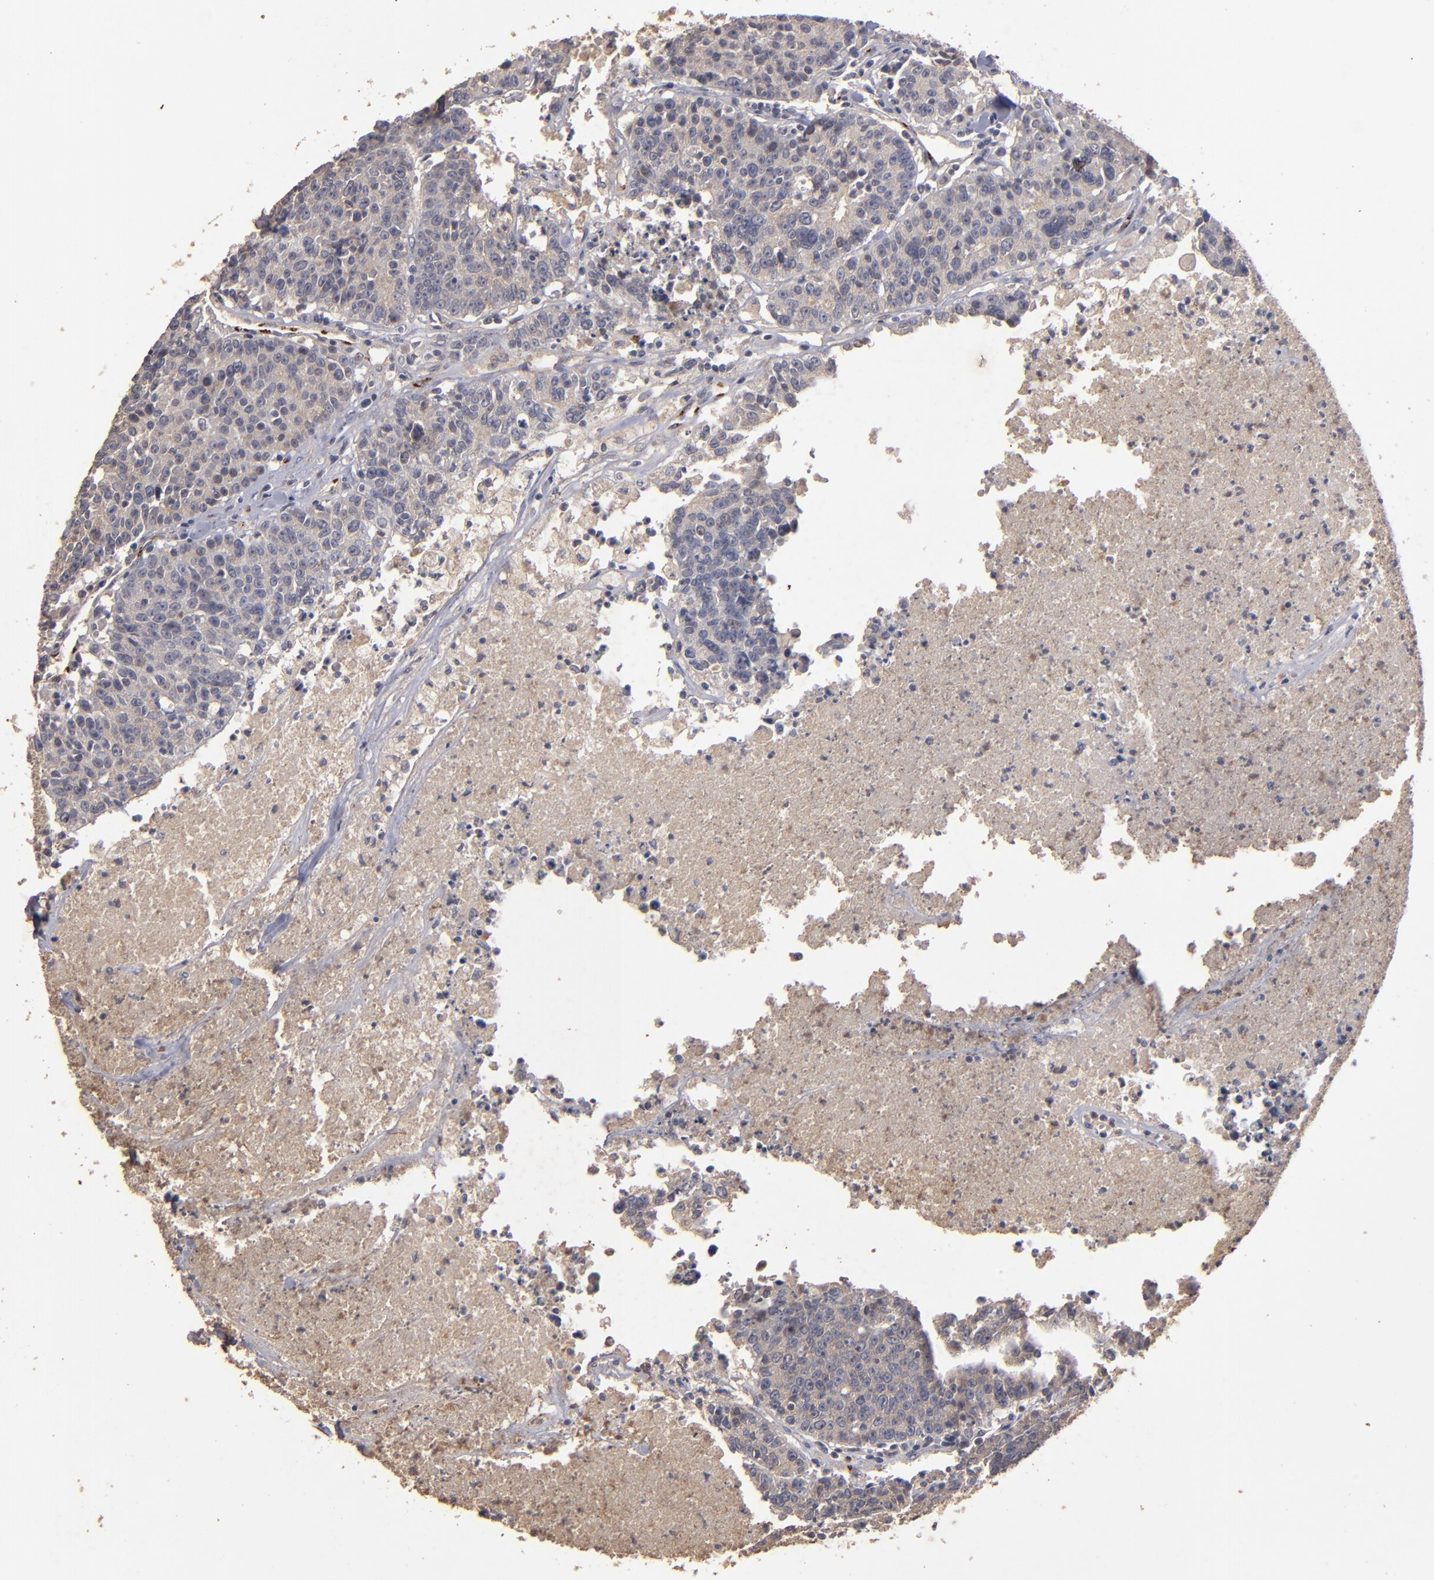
{"staining": {"intensity": "moderate", "quantity": ">75%", "location": "cytoplasmic/membranous"}, "tissue": "colorectal cancer", "cell_type": "Tumor cells", "image_type": "cancer", "snomed": [{"axis": "morphology", "description": "Adenocarcinoma, NOS"}, {"axis": "topography", "description": "Colon"}], "caption": "High-power microscopy captured an immunohistochemistry histopathology image of adenocarcinoma (colorectal), revealing moderate cytoplasmic/membranous positivity in approximately >75% of tumor cells.", "gene": "DIPK2B", "patient": {"sex": "female", "age": 53}}